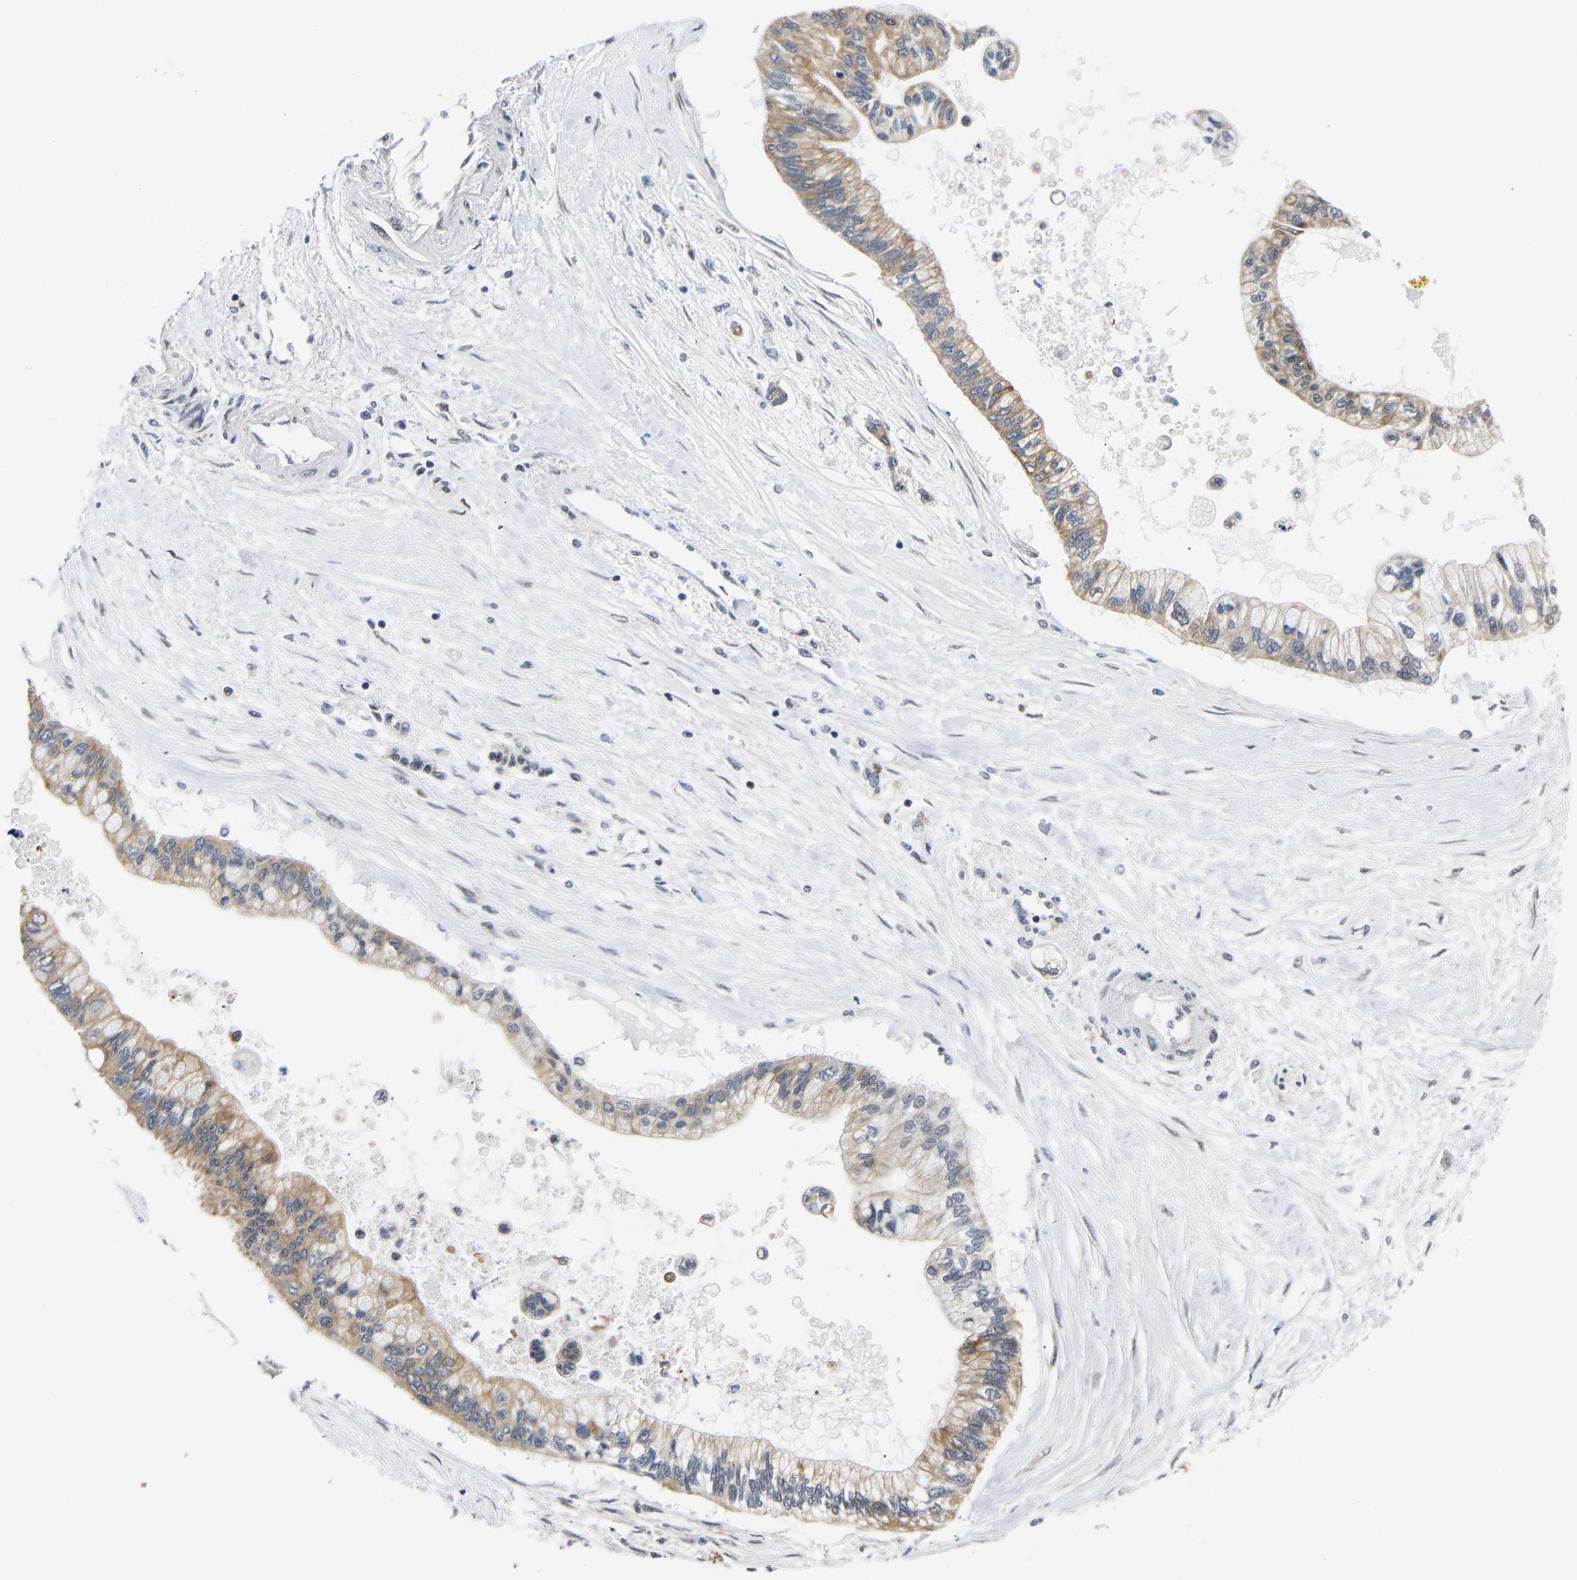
{"staining": {"intensity": "moderate", "quantity": ">75%", "location": "cytoplasmic/membranous"}, "tissue": "pancreatic cancer", "cell_type": "Tumor cells", "image_type": "cancer", "snomed": [{"axis": "morphology", "description": "Adenocarcinoma, NOS"}, {"axis": "topography", "description": "Pancreas"}], "caption": "Moderate cytoplasmic/membranous staining is appreciated in about >75% of tumor cells in pancreatic cancer (adenocarcinoma).", "gene": "METTL16", "patient": {"sex": "female", "age": 77}}